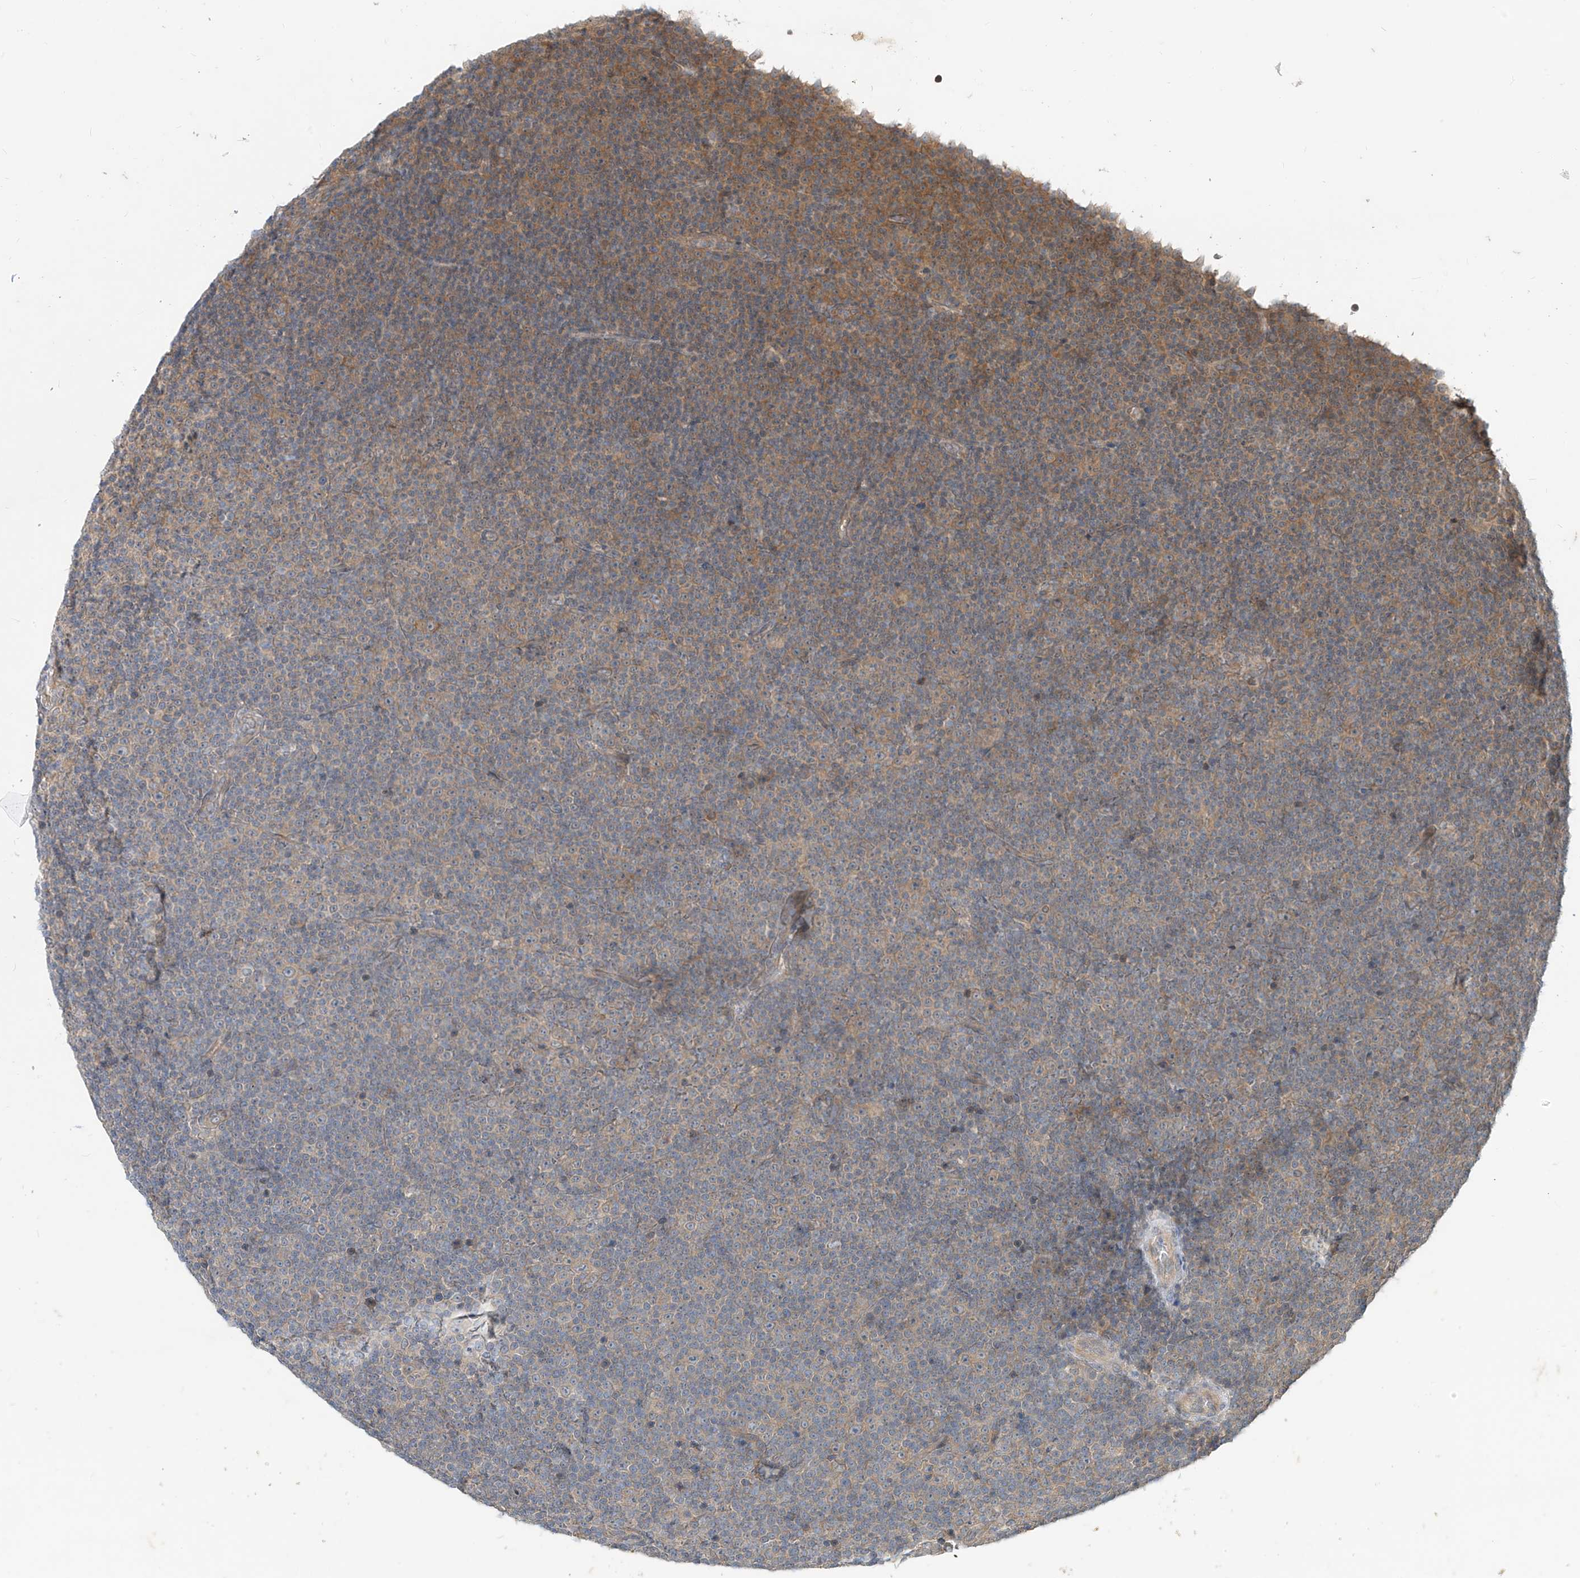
{"staining": {"intensity": "weak", "quantity": "25%-75%", "location": "cytoplasmic/membranous"}, "tissue": "lymphoma", "cell_type": "Tumor cells", "image_type": "cancer", "snomed": [{"axis": "morphology", "description": "Malignant lymphoma, non-Hodgkin's type, Low grade"}, {"axis": "topography", "description": "Lymph node"}], "caption": "Malignant lymphoma, non-Hodgkin's type (low-grade) stained with a brown dye demonstrates weak cytoplasmic/membranous positive staining in about 25%-75% of tumor cells.", "gene": "MTUS2", "patient": {"sex": "female", "age": 67}}